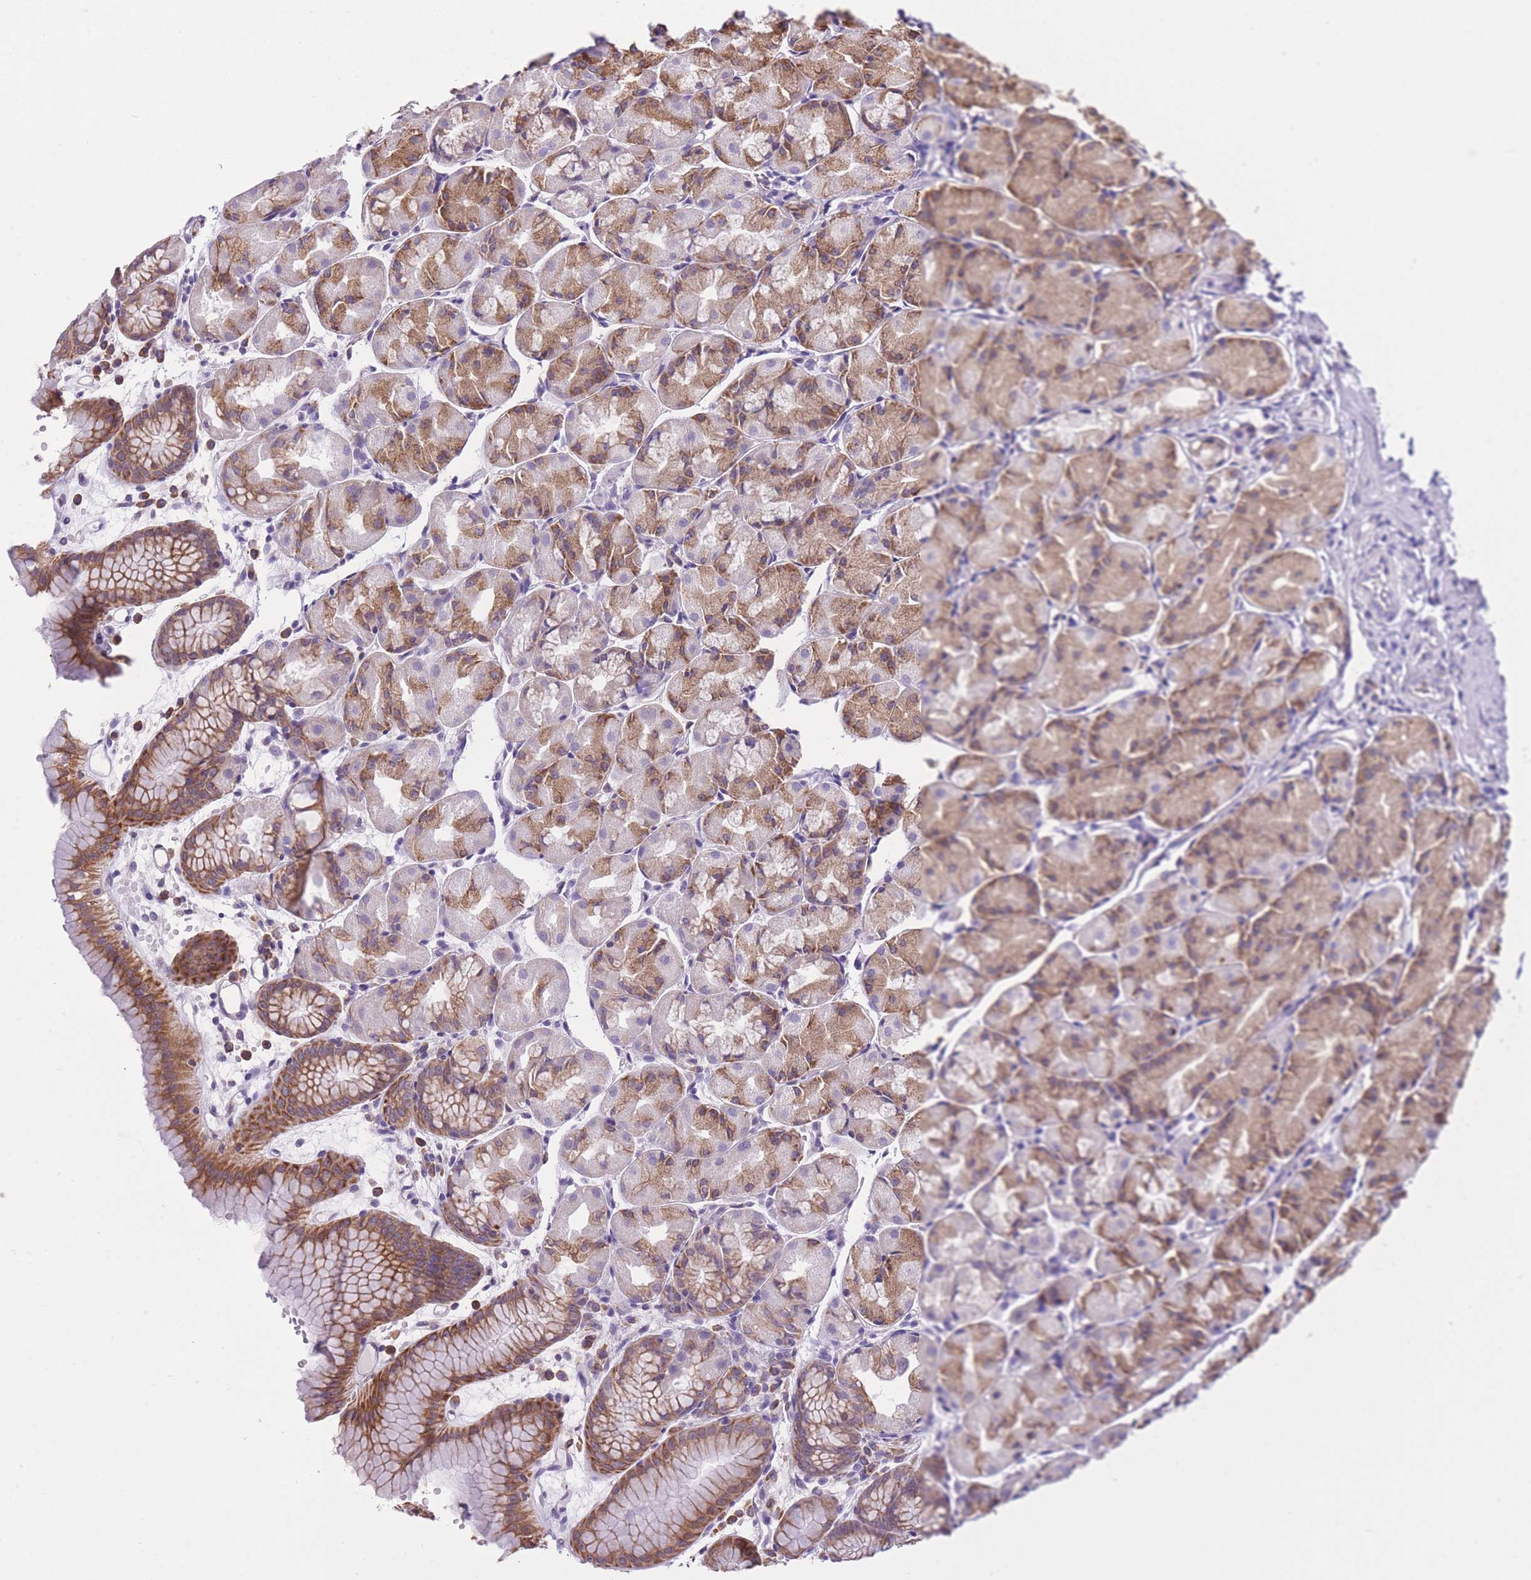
{"staining": {"intensity": "moderate", "quantity": ">75%", "location": "cytoplasmic/membranous"}, "tissue": "stomach", "cell_type": "Glandular cells", "image_type": "normal", "snomed": [{"axis": "morphology", "description": "Normal tissue, NOS"}, {"axis": "topography", "description": "Stomach, upper"}], "caption": "Protein staining shows moderate cytoplasmic/membranous expression in about >75% of glandular cells in normal stomach. (DAB IHC with brightfield microscopy, high magnification).", "gene": "ZNF501", "patient": {"sex": "male", "age": 47}}